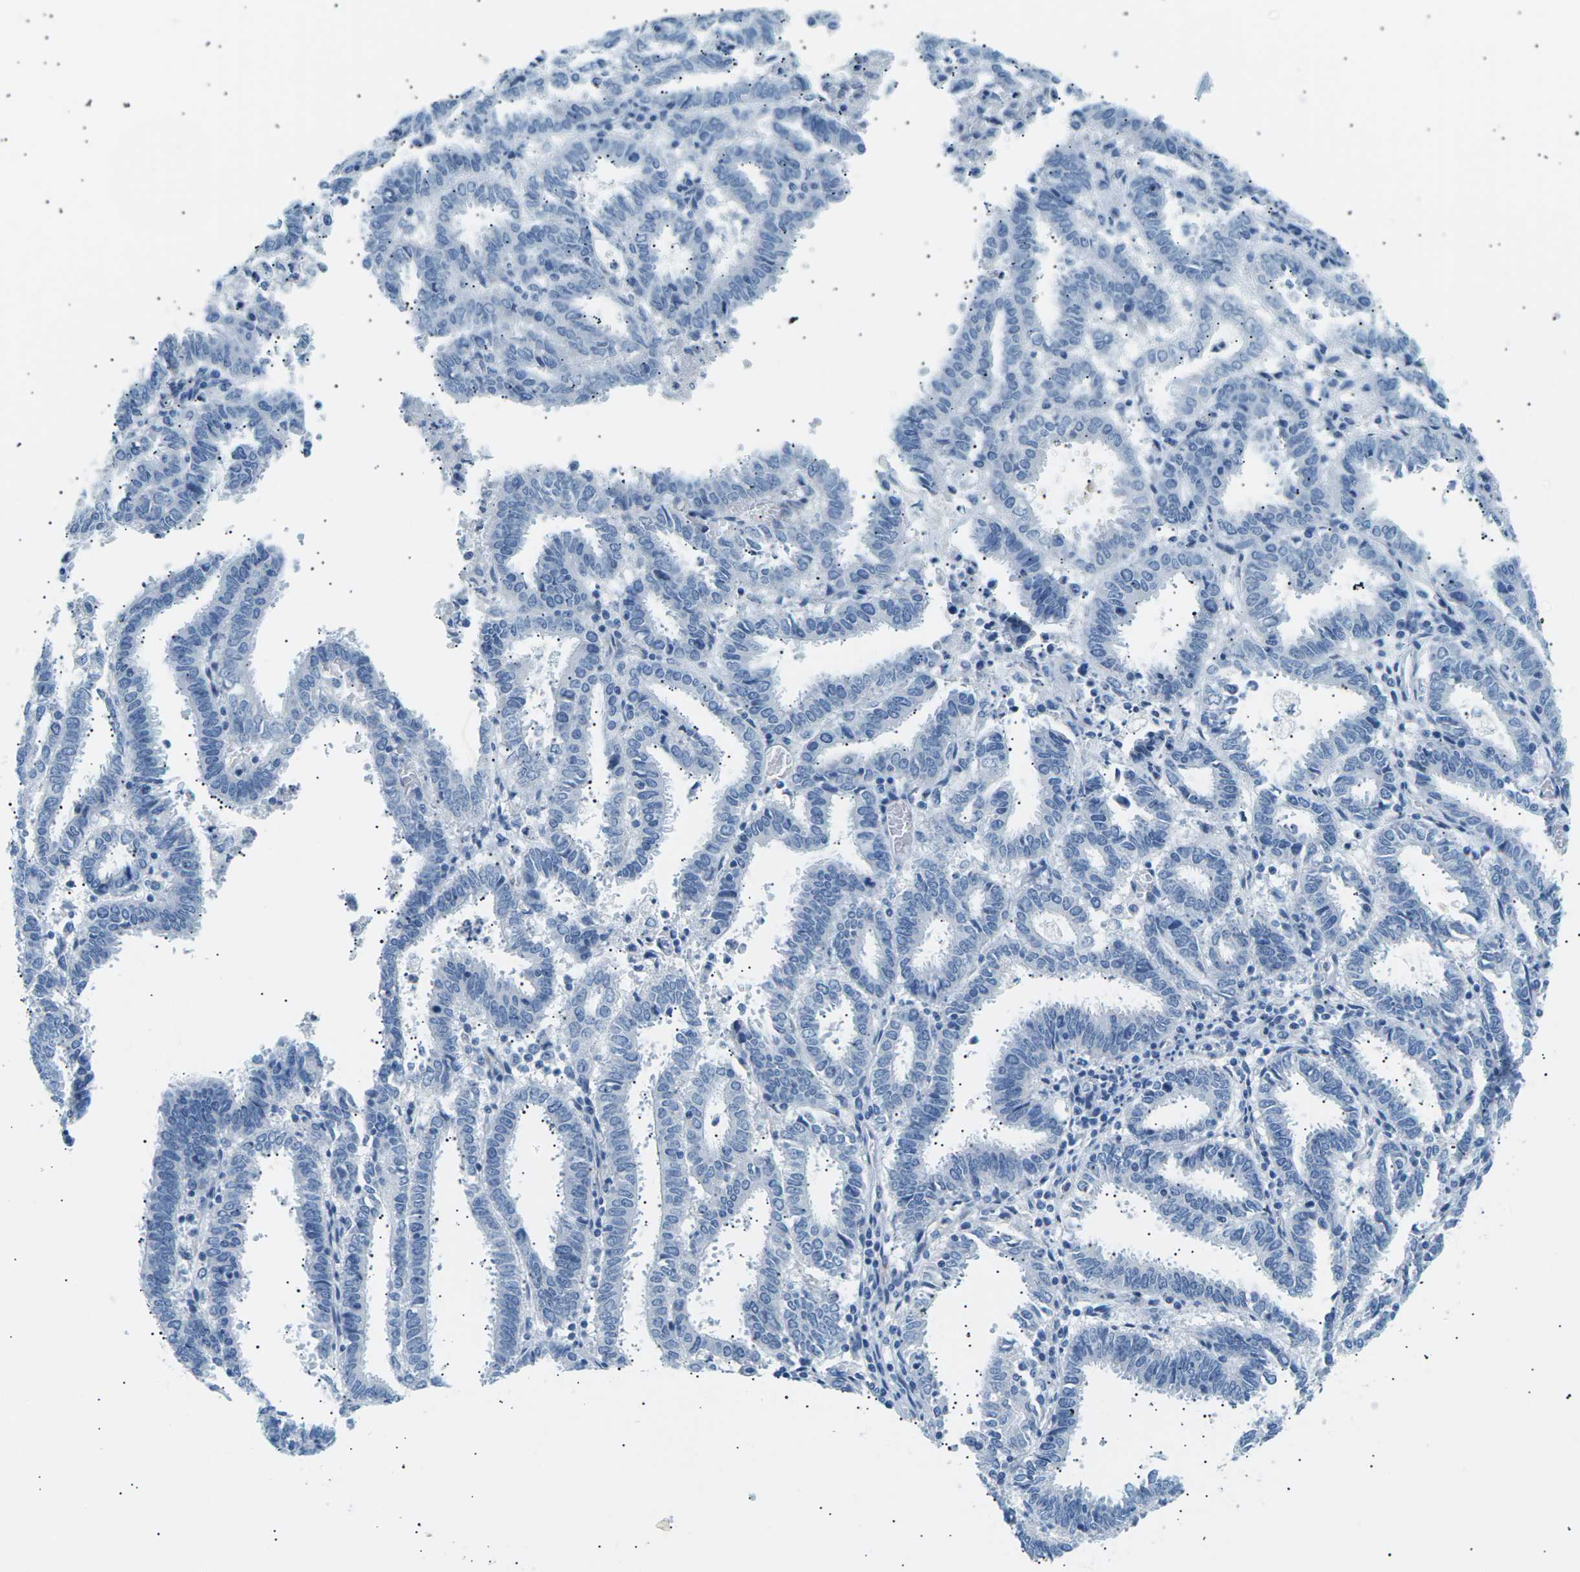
{"staining": {"intensity": "negative", "quantity": "none", "location": "none"}, "tissue": "endometrial cancer", "cell_type": "Tumor cells", "image_type": "cancer", "snomed": [{"axis": "morphology", "description": "Adenocarcinoma, NOS"}, {"axis": "topography", "description": "Uterus"}], "caption": "High magnification brightfield microscopy of endometrial cancer (adenocarcinoma) stained with DAB (3,3'-diaminobenzidine) (brown) and counterstained with hematoxylin (blue): tumor cells show no significant positivity. The staining was performed using DAB to visualize the protein expression in brown, while the nuclei were stained in blue with hematoxylin (Magnification: 20x).", "gene": "SEPTIN5", "patient": {"sex": "female", "age": 83}}